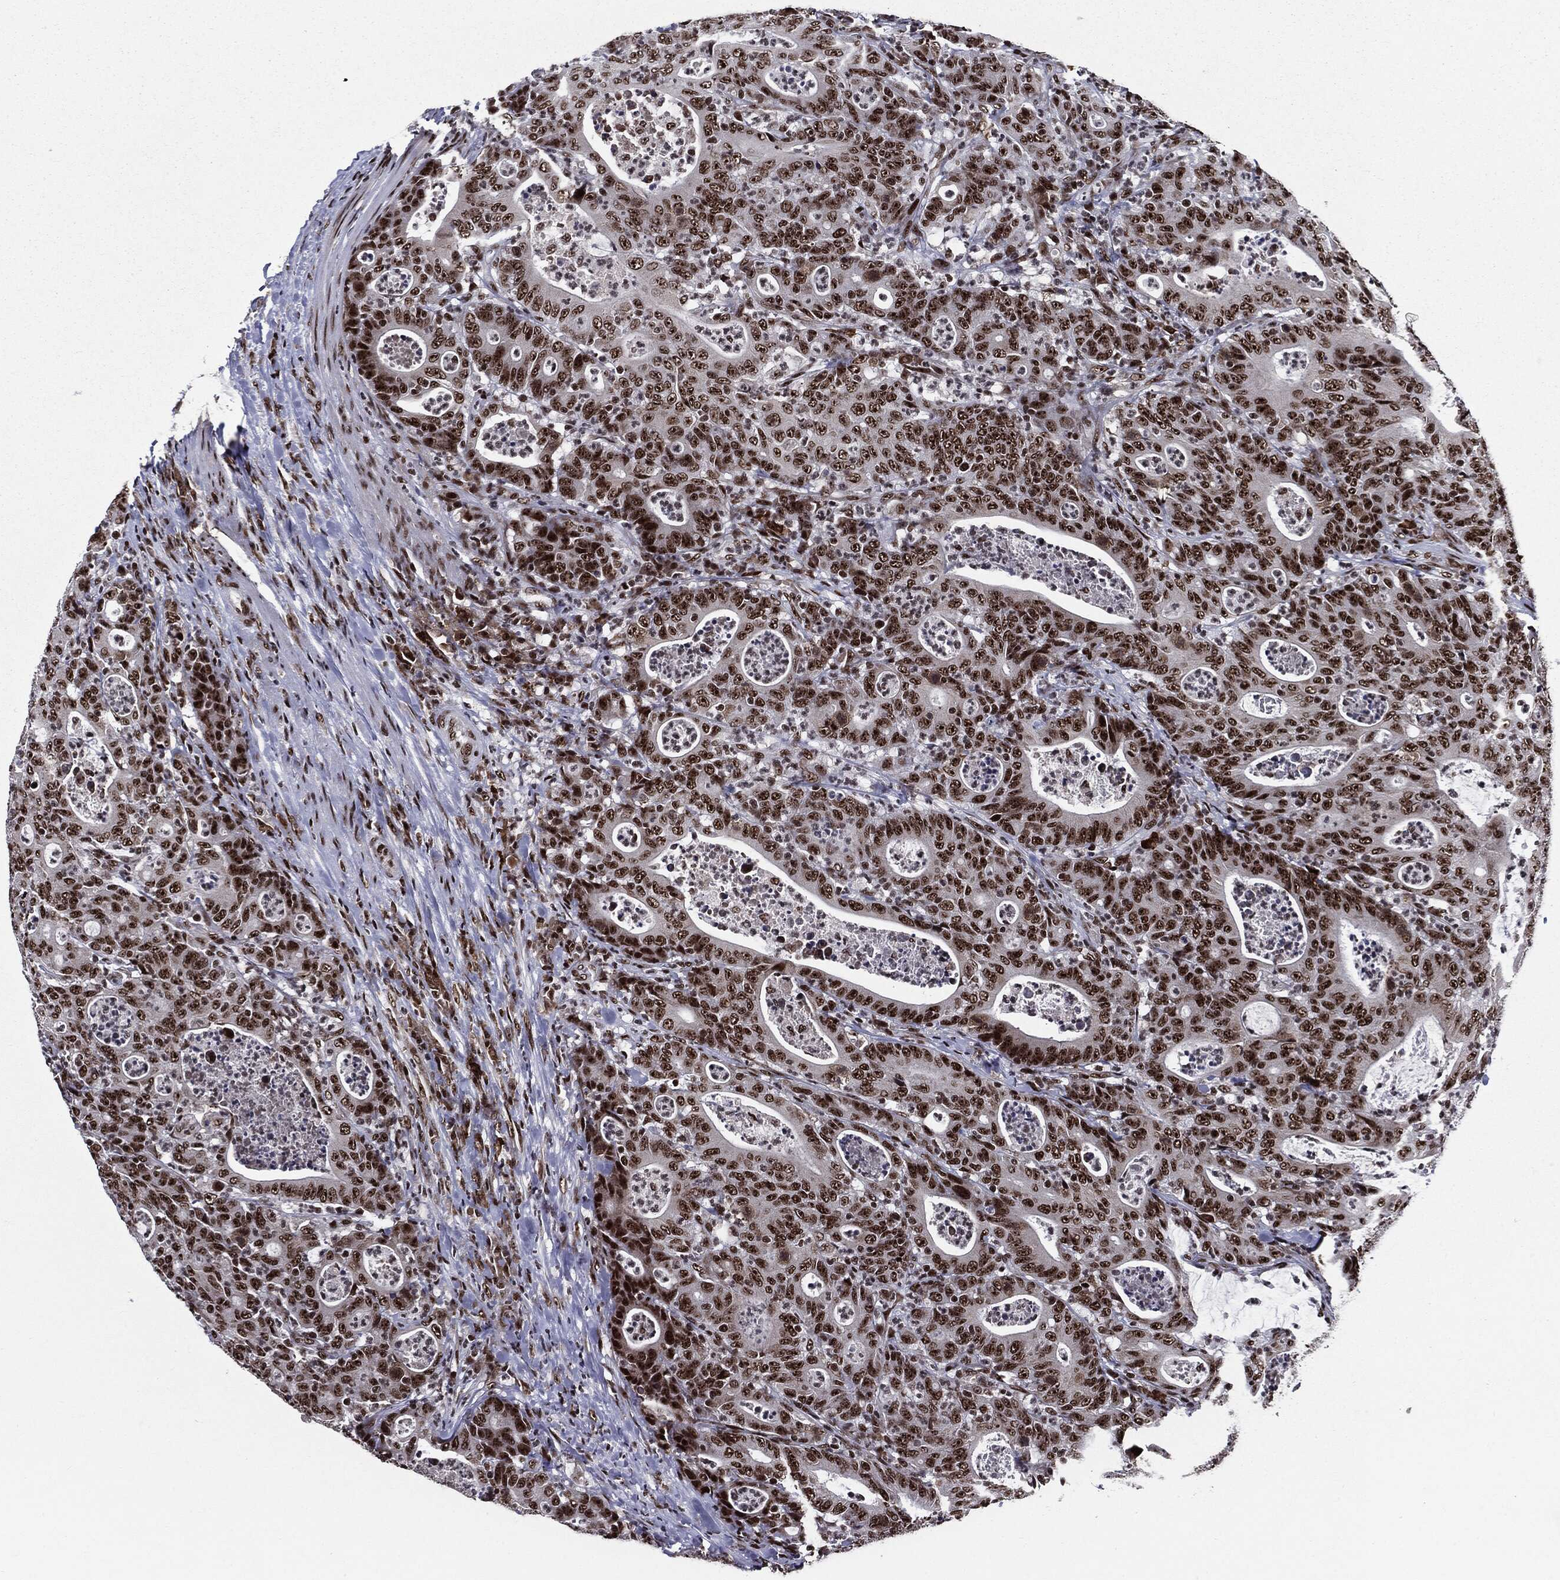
{"staining": {"intensity": "strong", "quantity": ">75%", "location": "nuclear"}, "tissue": "colorectal cancer", "cell_type": "Tumor cells", "image_type": "cancer", "snomed": [{"axis": "morphology", "description": "Adenocarcinoma, NOS"}, {"axis": "topography", "description": "Colon"}], "caption": "A high amount of strong nuclear expression is appreciated in about >75% of tumor cells in colorectal cancer tissue. (Brightfield microscopy of DAB IHC at high magnification).", "gene": "ZFP91", "patient": {"sex": "male", "age": 70}}